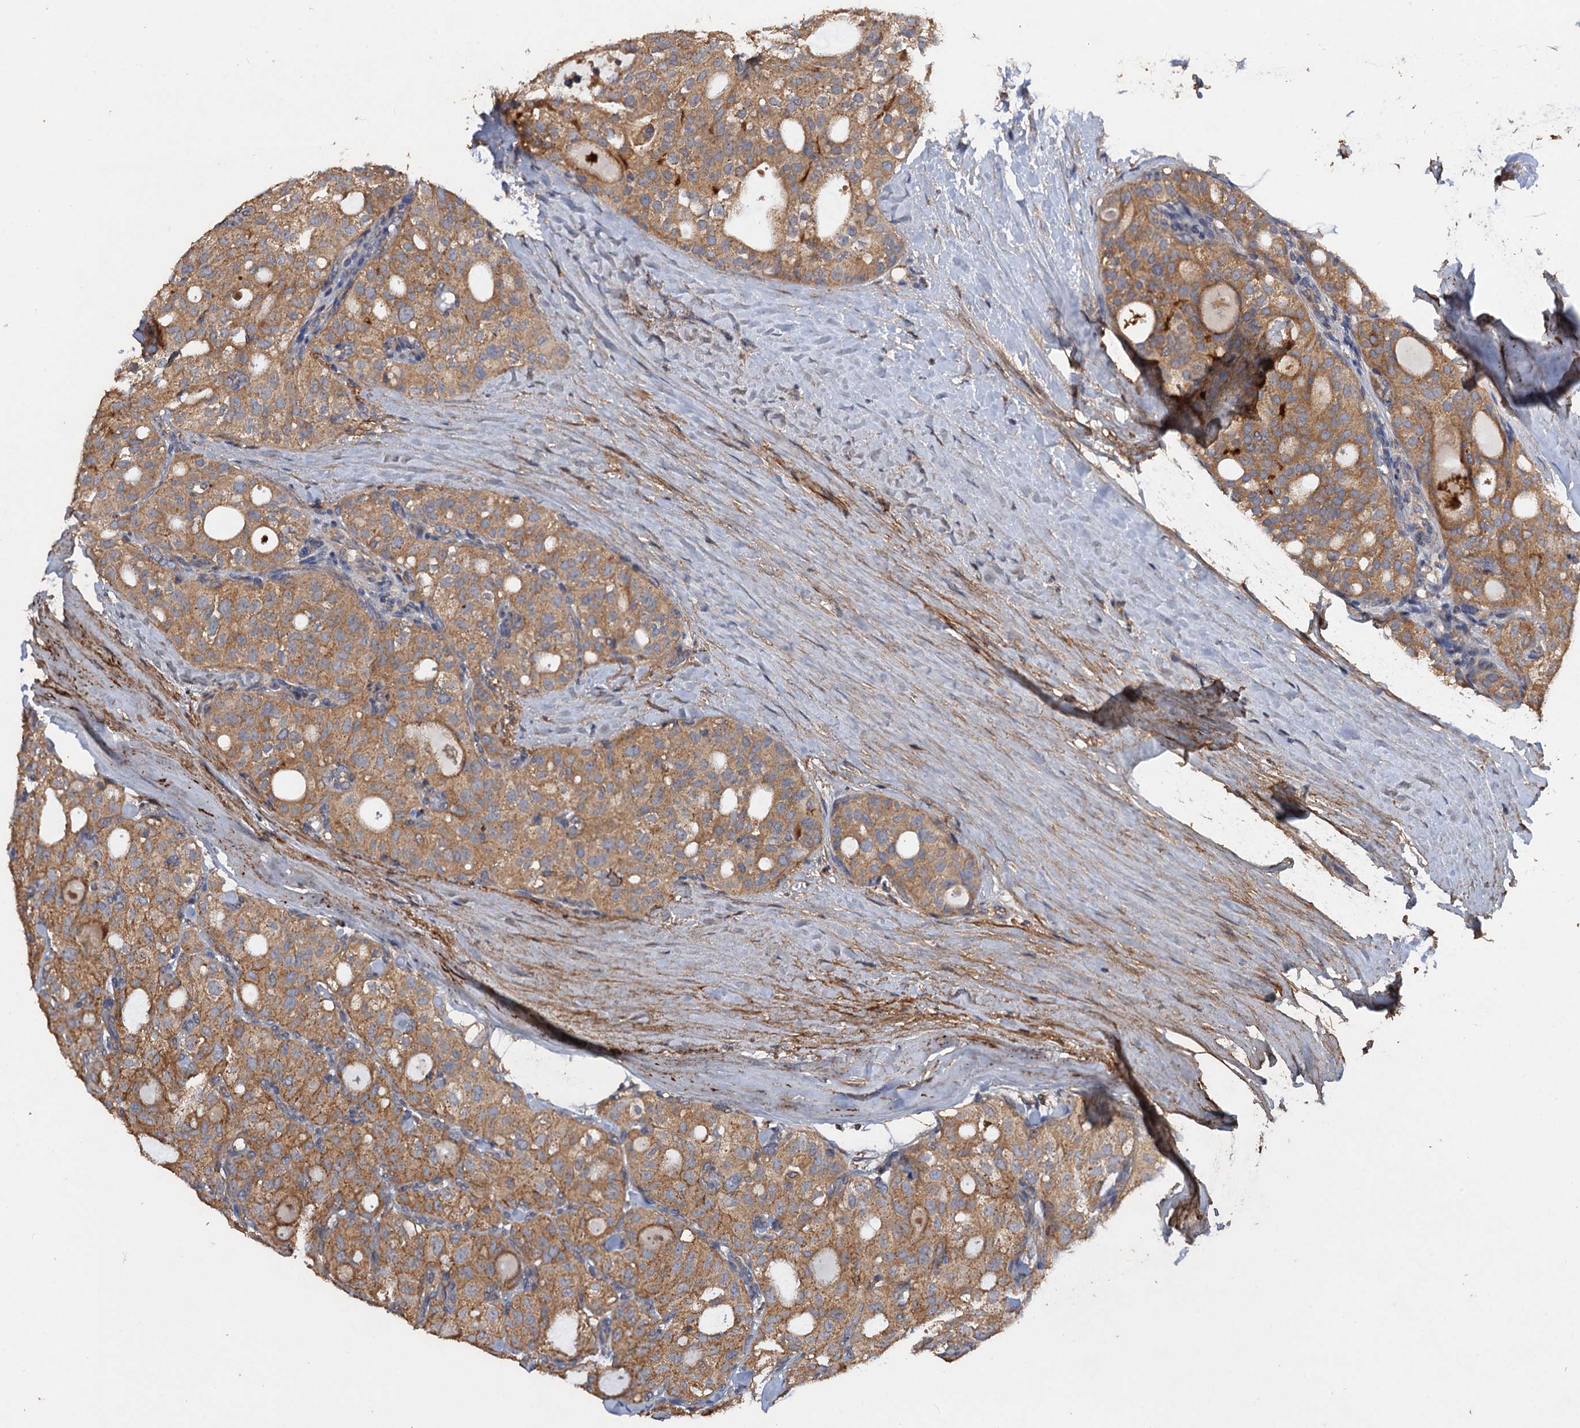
{"staining": {"intensity": "moderate", "quantity": ">75%", "location": "cytoplasmic/membranous"}, "tissue": "thyroid cancer", "cell_type": "Tumor cells", "image_type": "cancer", "snomed": [{"axis": "morphology", "description": "Follicular adenoma carcinoma, NOS"}, {"axis": "topography", "description": "Thyroid gland"}], "caption": "Tumor cells show medium levels of moderate cytoplasmic/membranous expression in approximately >75% of cells in human follicular adenoma carcinoma (thyroid).", "gene": "SCUBE3", "patient": {"sex": "male", "age": 75}}